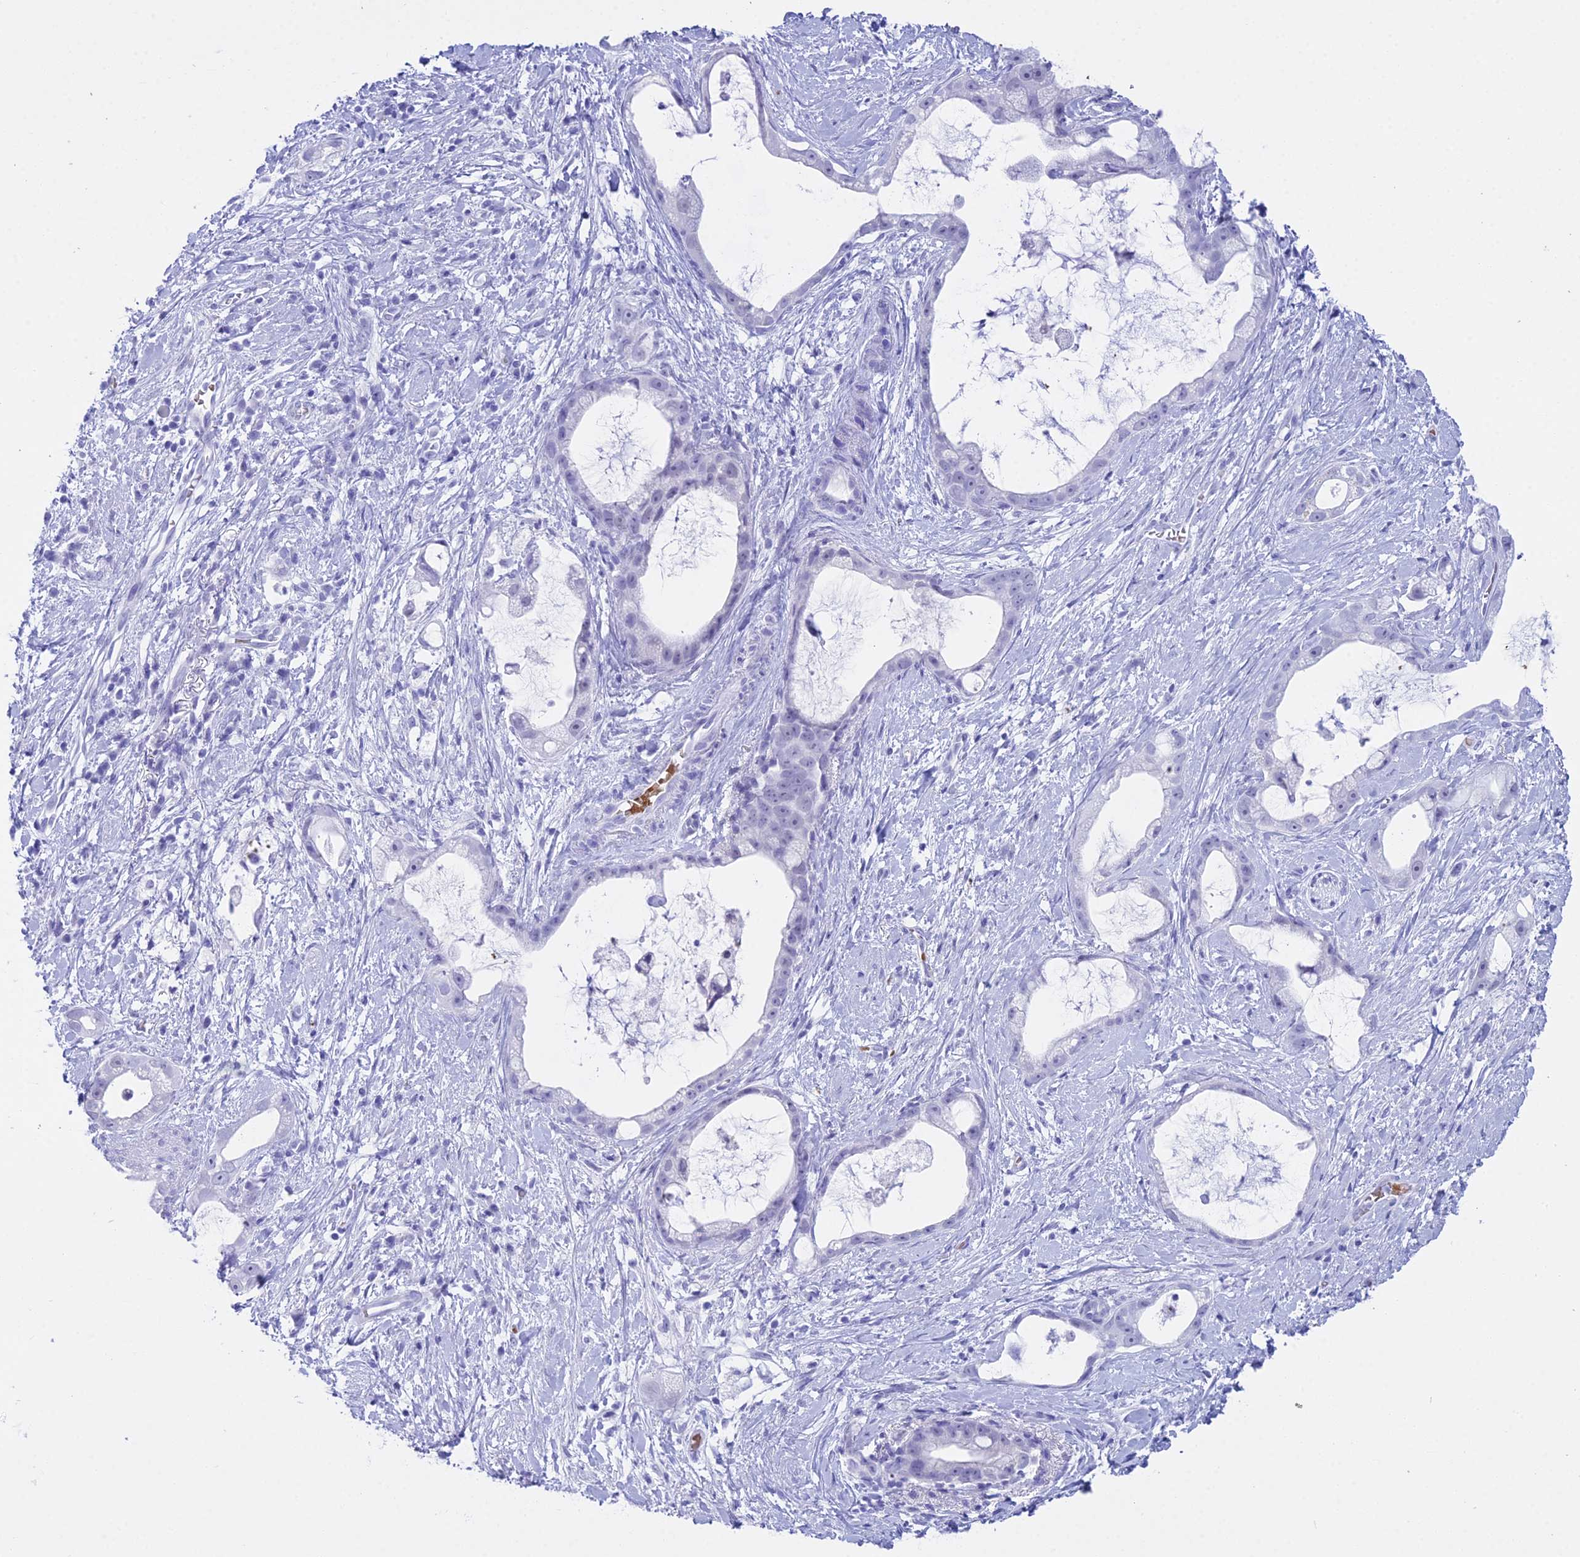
{"staining": {"intensity": "negative", "quantity": "none", "location": "none"}, "tissue": "stomach cancer", "cell_type": "Tumor cells", "image_type": "cancer", "snomed": [{"axis": "morphology", "description": "Adenocarcinoma, NOS"}, {"axis": "topography", "description": "Stomach"}], "caption": "Protein analysis of stomach cancer (adenocarcinoma) displays no significant positivity in tumor cells.", "gene": "RNPS1", "patient": {"sex": "male", "age": 55}}